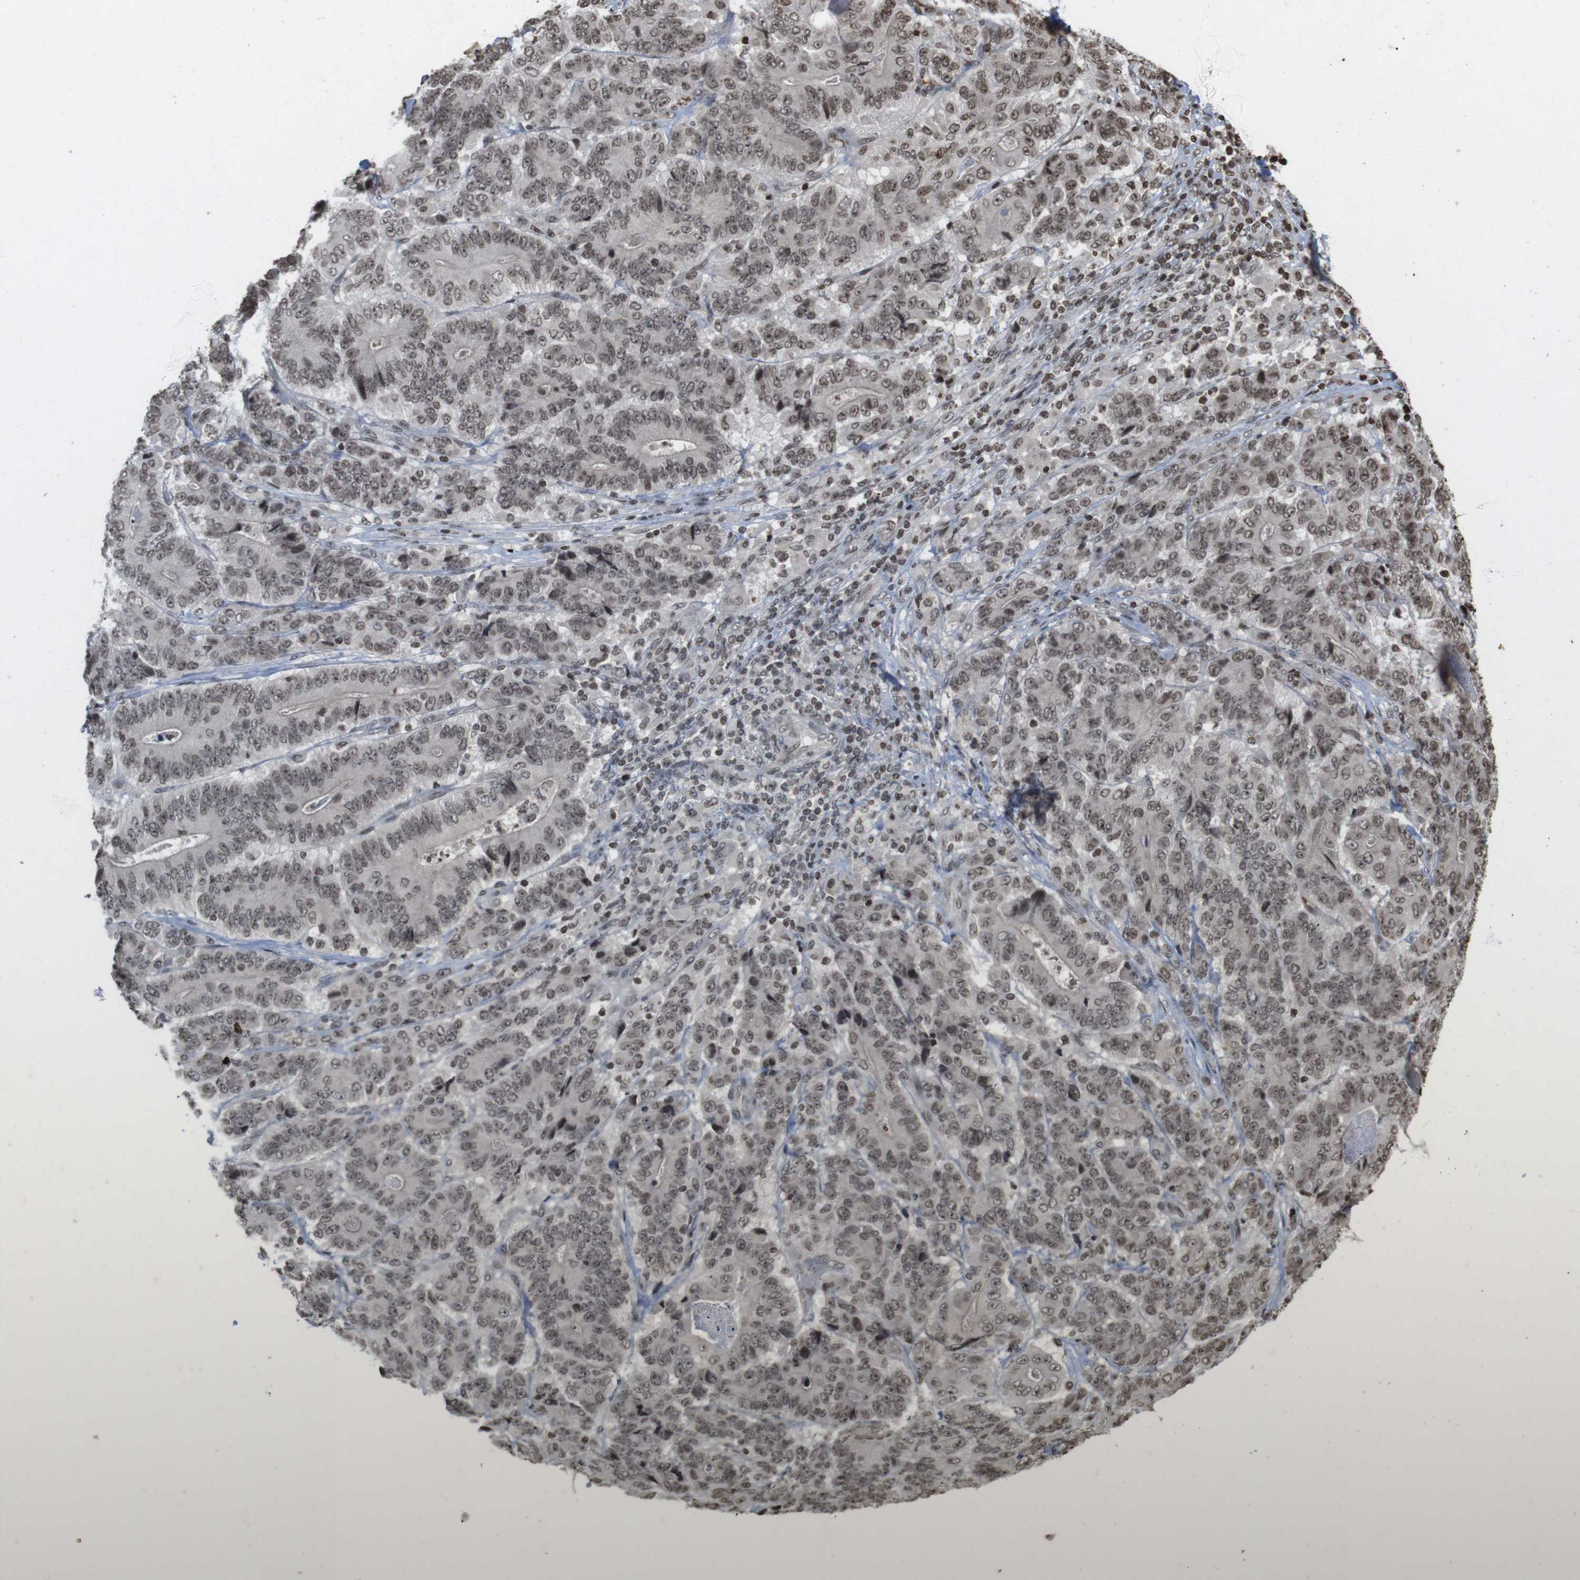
{"staining": {"intensity": "moderate", "quantity": ">75%", "location": "nuclear"}, "tissue": "stomach cancer", "cell_type": "Tumor cells", "image_type": "cancer", "snomed": [{"axis": "morphology", "description": "Adenocarcinoma, NOS"}, {"axis": "topography", "description": "Stomach"}], "caption": "Adenocarcinoma (stomach) was stained to show a protein in brown. There is medium levels of moderate nuclear expression in about >75% of tumor cells.", "gene": "FOXA3", "patient": {"sex": "female", "age": 73}}